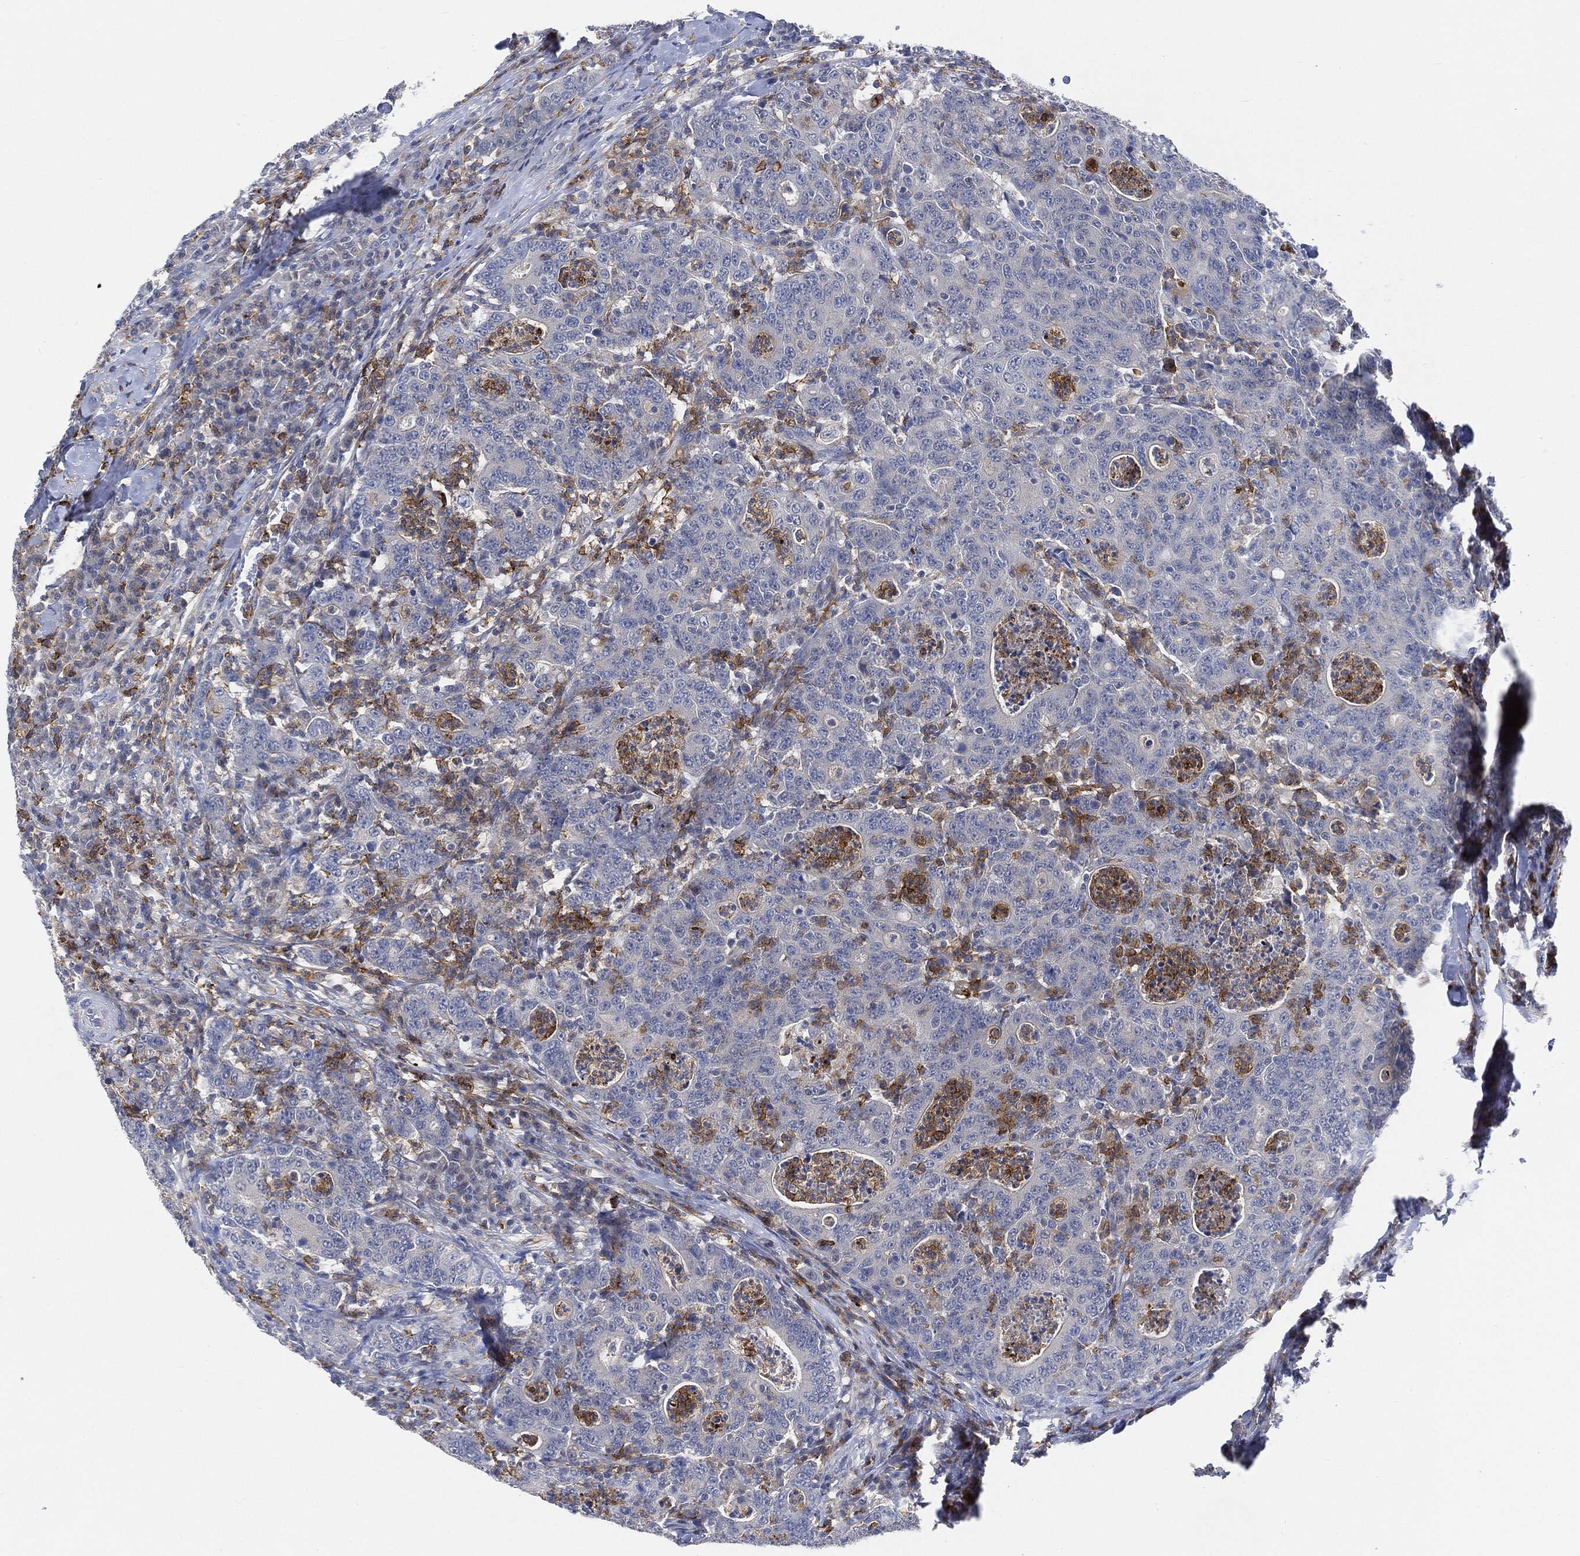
{"staining": {"intensity": "moderate", "quantity": "<25%", "location": "cytoplasmic/membranous"}, "tissue": "colorectal cancer", "cell_type": "Tumor cells", "image_type": "cancer", "snomed": [{"axis": "morphology", "description": "Adenocarcinoma, NOS"}, {"axis": "topography", "description": "Colon"}], "caption": "The image displays staining of colorectal cancer (adenocarcinoma), revealing moderate cytoplasmic/membranous protein expression (brown color) within tumor cells.", "gene": "VSIG4", "patient": {"sex": "male", "age": 70}}